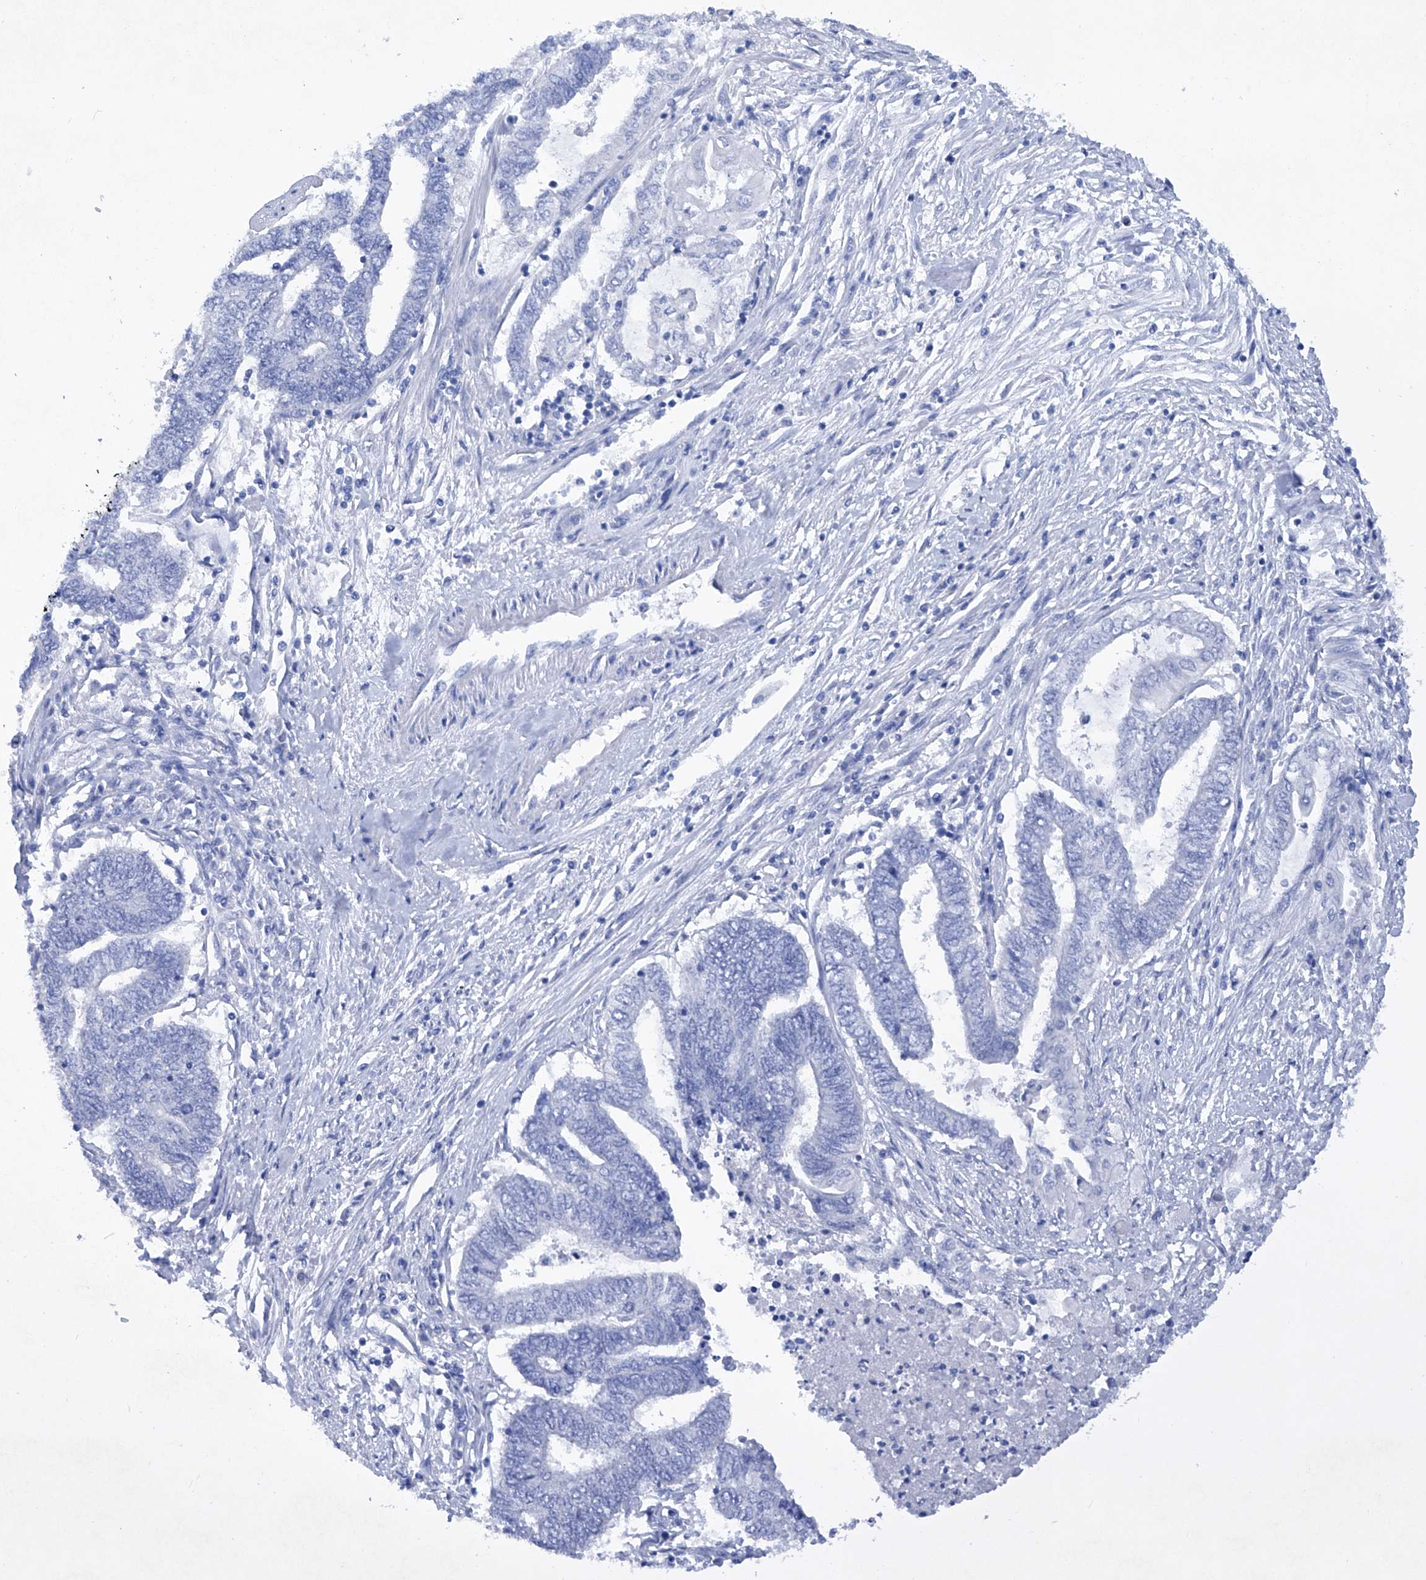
{"staining": {"intensity": "negative", "quantity": "none", "location": "none"}, "tissue": "endometrial cancer", "cell_type": "Tumor cells", "image_type": "cancer", "snomed": [{"axis": "morphology", "description": "Adenocarcinoma, NOS"}, {"axis": "topography", "description": "Uterus"}, {"axis": "topography", "description": "Endometrium"}], "caption": "Tumor cells show no significant protein expression in endometrial cancer (adenocarcinoma).", "gene": "BARX2", "patient": {"sex": "female", "age": 70}}